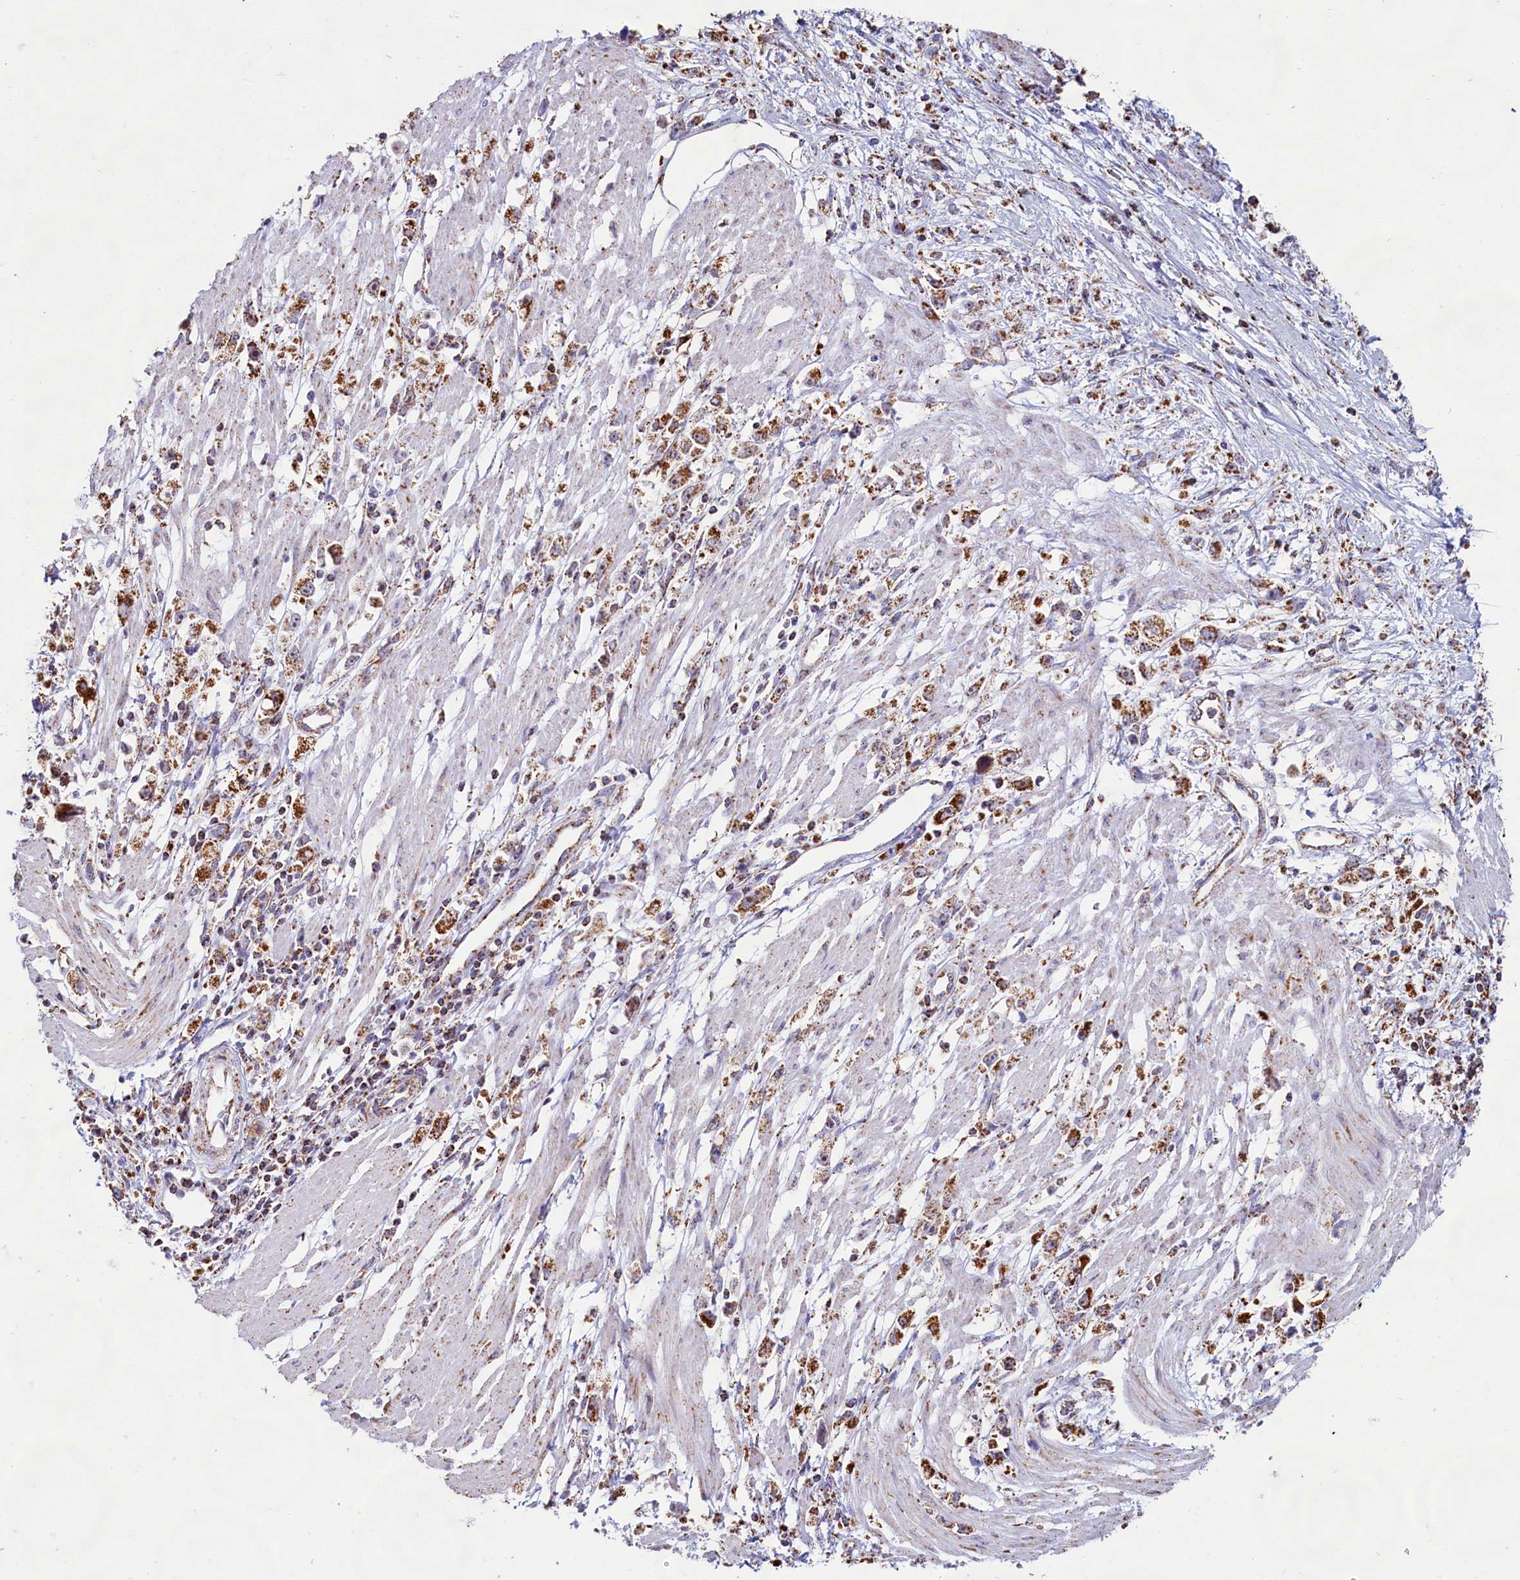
{"staining": {"intensity": "moderate", "quantity": ">75%", "location": "cytoplasmic/membranous"}, "tissue": "stomach cancer", "cell_type": "Tumor cells", "image_type": "cancer", "snomed": [{"axis": "morphology", "description": "Adenocarcinoma, NOS"}, {"axis": "topography", "description": "Stomach"}], "caption": "IHC image of neoplastic tissue: human stomach cancer (adenocarcinoma) stained using immunohistochemistry demonstrates medium levels of moderate protein expression localized specifically in the cytoplasmic/membranous of tumor cells, appearing as a cytoplasmic/membranous brown color.", "gene": "C1D", "patient": {"sex": "female", "age": 59}}